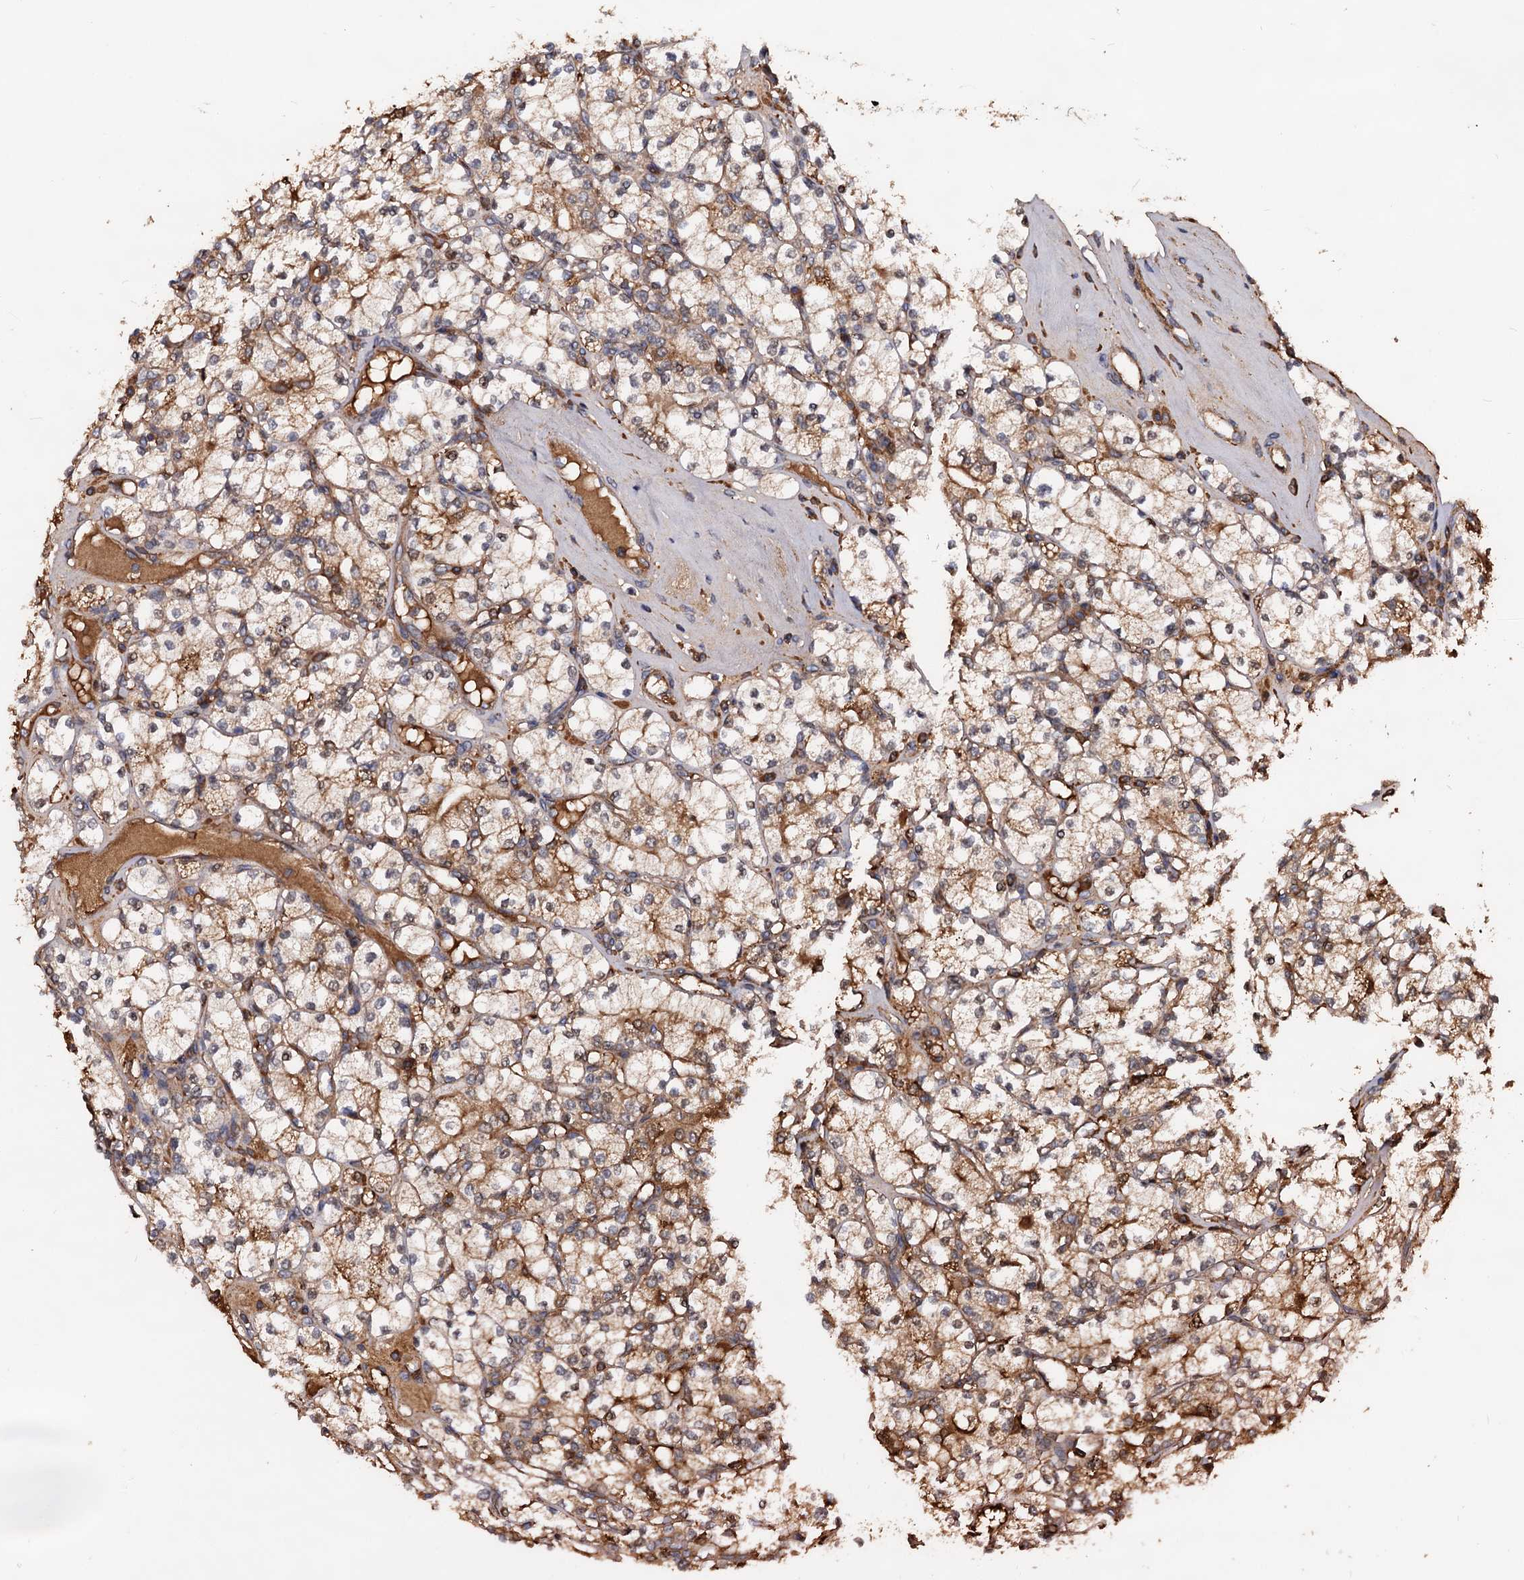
{"staining": {"intensity": "moderate", "quantity": ">75%", "location": "cytoplasmic/membranous"}, "tissue": "renal cancer", "cell_type": "Tumor cells", "image_type": "cancer", "snomed": [{"axis": "morphology", "description": "Adenocarcinoma, NOS"}, {"axis": "topography", "description": "Kidney"}], "caption": "Brown immunohistochemical staining in human renal adenocarcinoma displays moderate cytoplasmic/membranous positivity in about >75% of tumor cells. (IHC, brightfield microscopy, high magnification).", "gene": "MRPL42", "patient": {"sex": "male", "age": 77}}